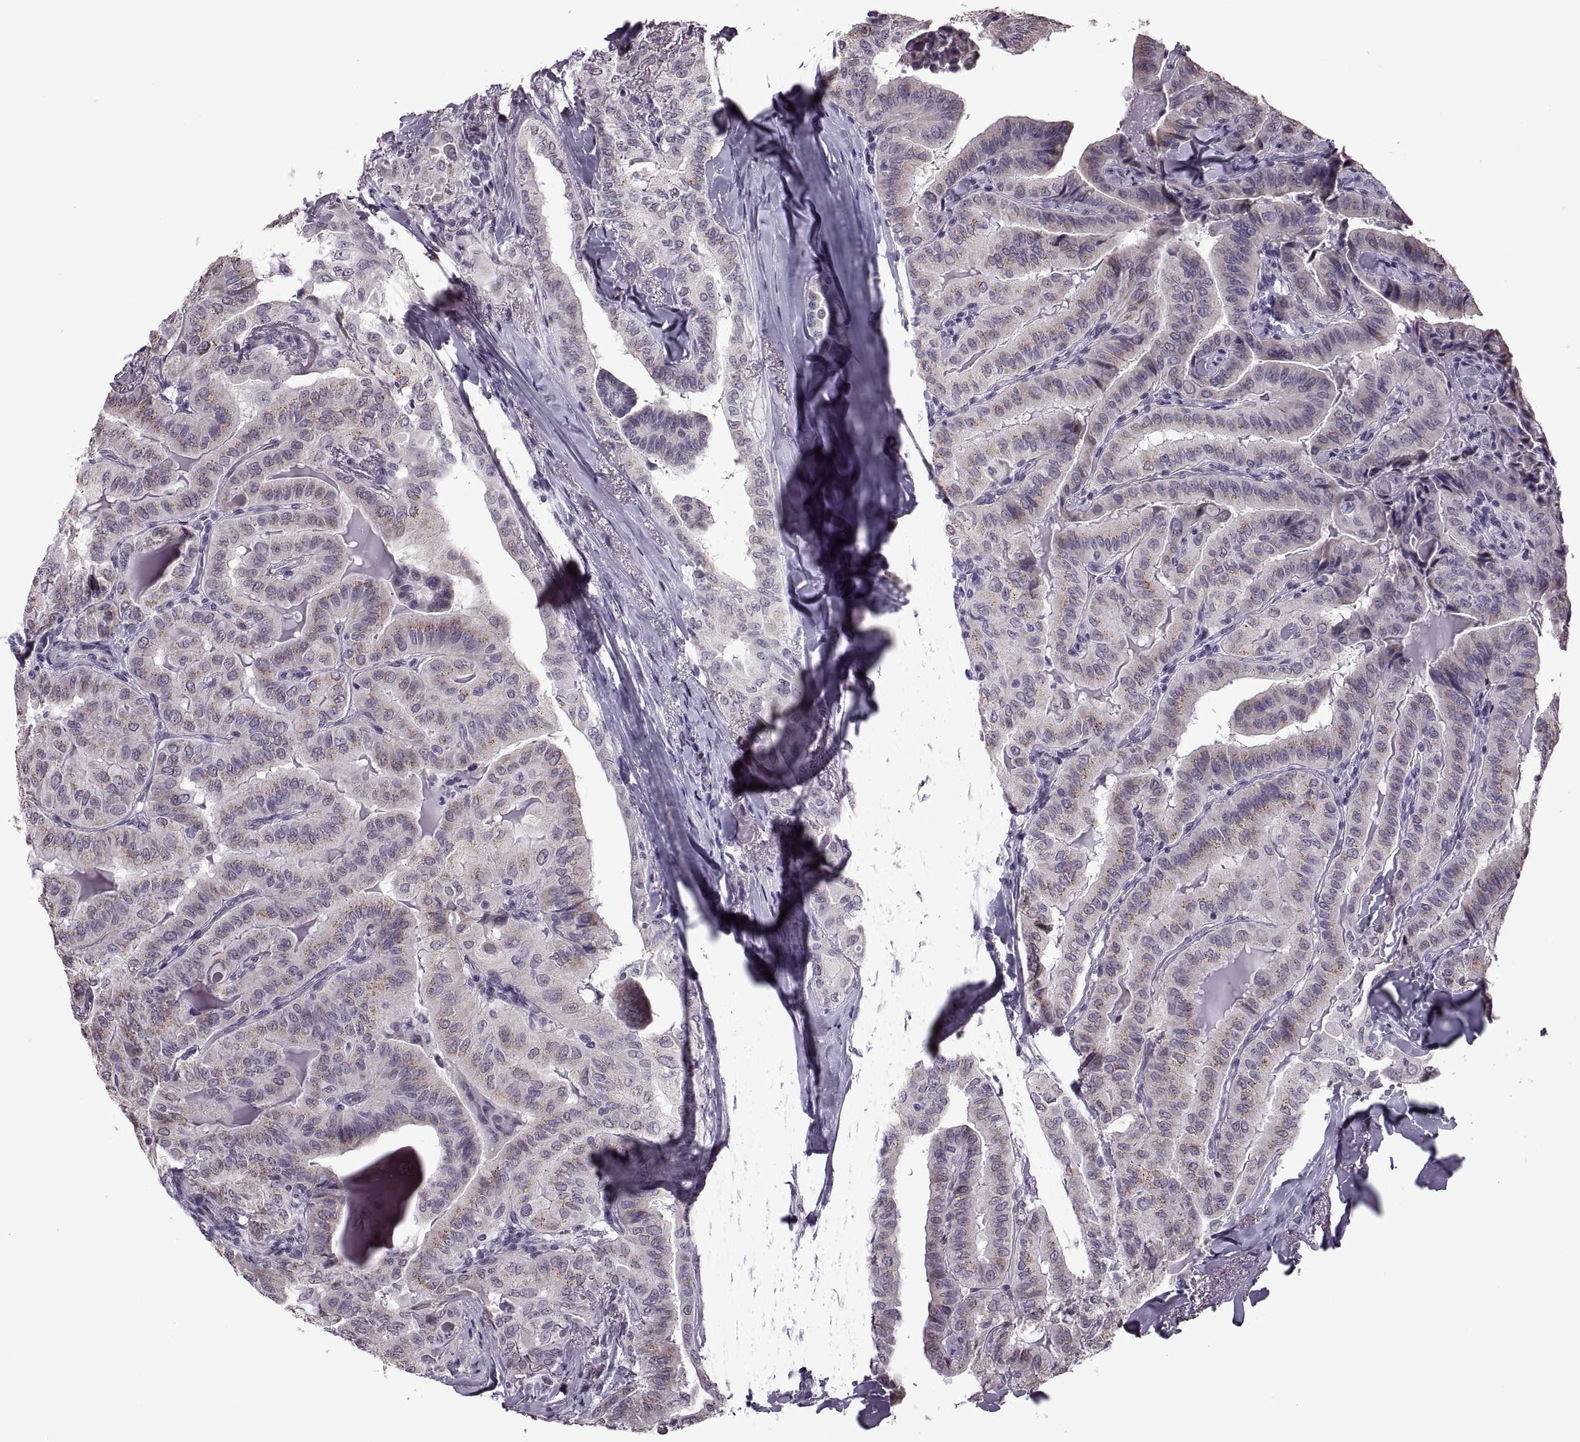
{"staining": {"intensity": "weak", "quantity": "25%-75%", "location": "cytoplasmic/membranous"}, "tissue": "thyroid cancer", "cell_type": "Tumor cells", "image_type": "cancer", "snomed": [{"axis": "morphology", "description": "Papillary adenocarcinoma, NOS"}, {"axis": "topography", "description": "Thyroid gland"}], "caption": "A brown stain labels weak cytoplasmic/membranous staining of a protein in human papillary adenocarcinoma (thyroid) tumor cells.", "gene": "PRSS37", "patient": {"sex": "female", "age": 68}}